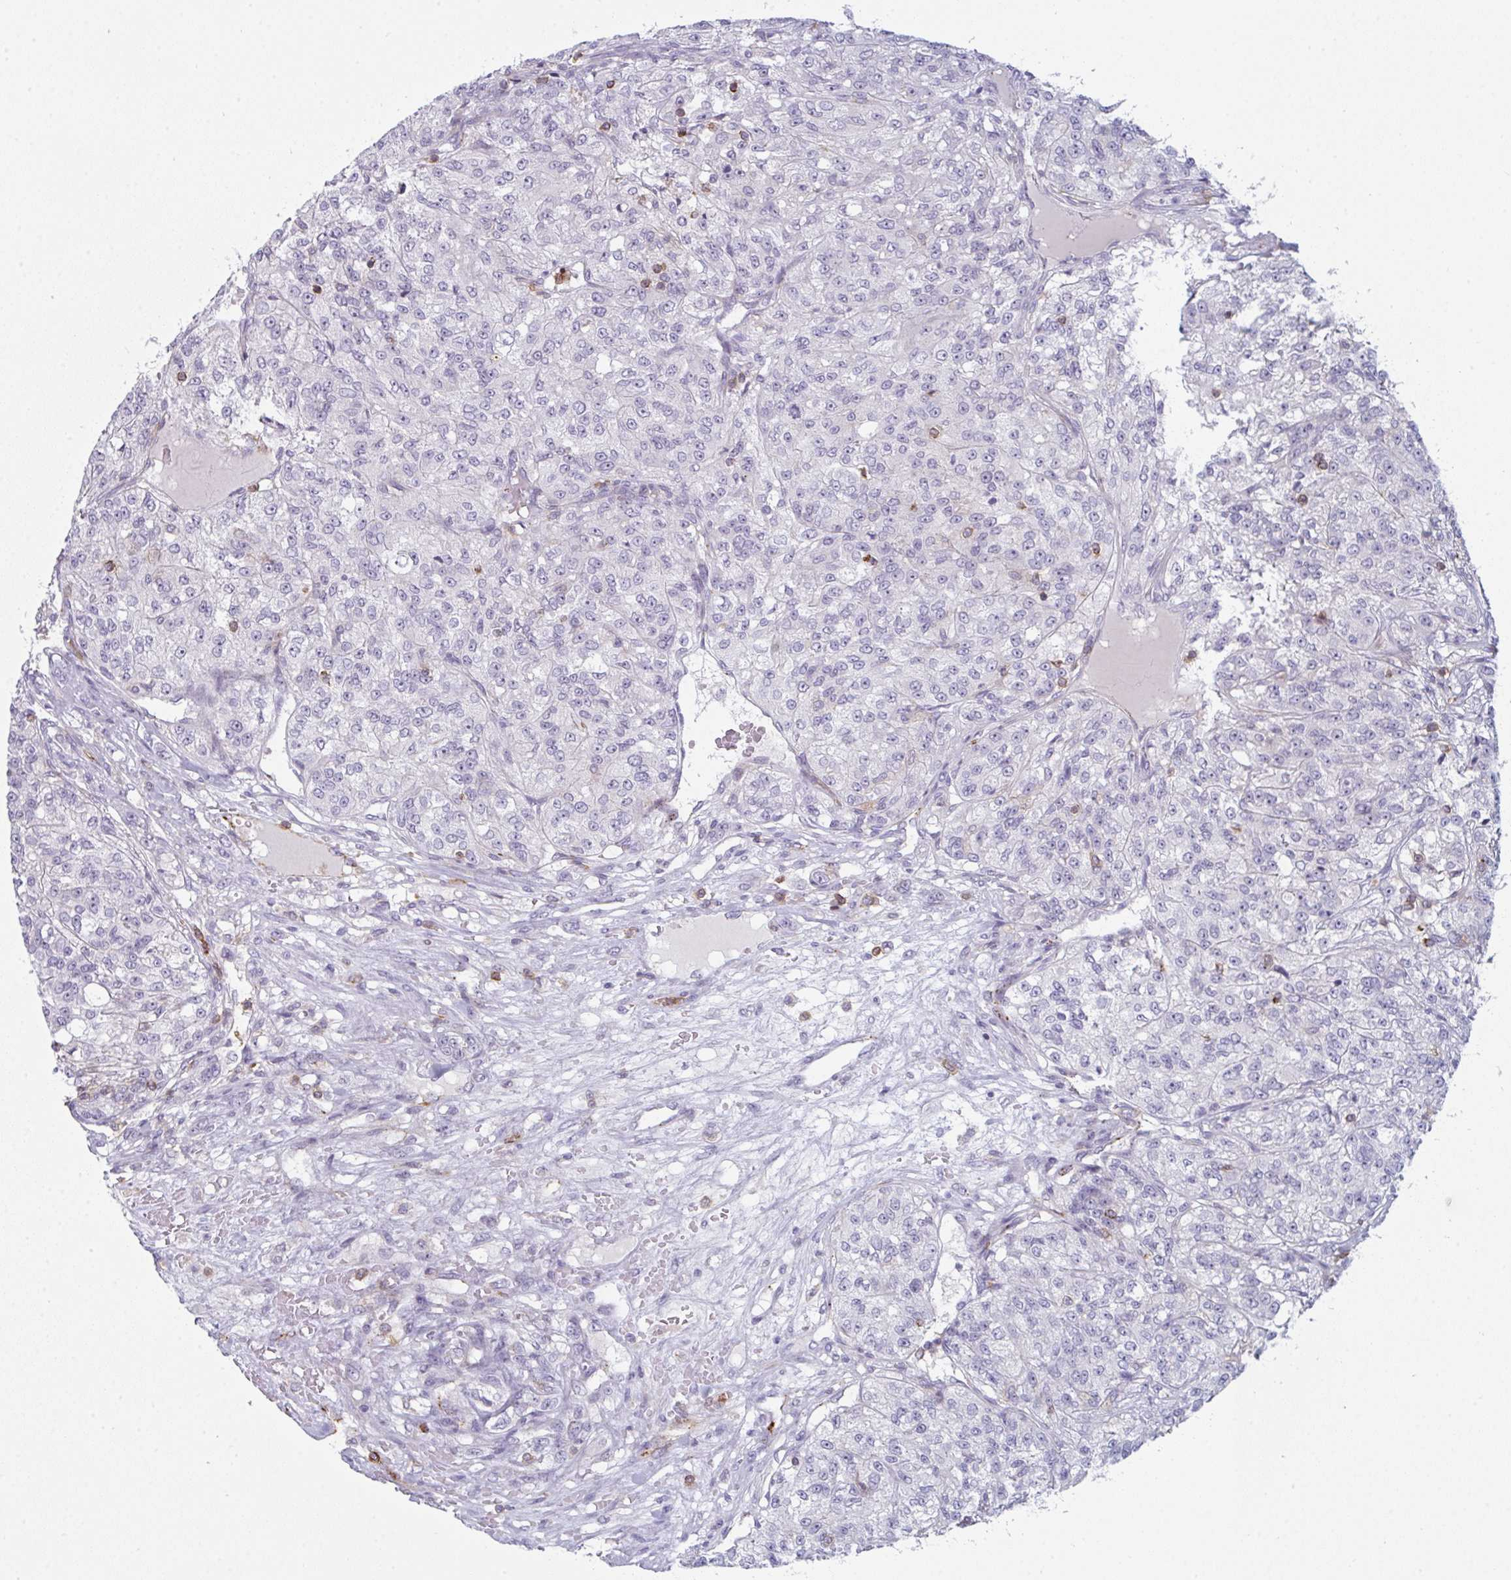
{"staining": {"intensity": "negative", "quantity": "none", "location": "none"}, "tissue": "renal cancer", "cell_type": "Tumor cells", "image_type": "cancer", "snomed": [{"axis": "morphology", "description": "Adenocarcinoma, NOS"}, {"axis": "topography", "description": "Kidney"}], "caption": "This is a micrograph of IHC staining of renal cancer (adenocarcinoma), which shows no expression in tumor cells.", "gene": "CD80", "patient": {"sex": "female", "age": 63}}